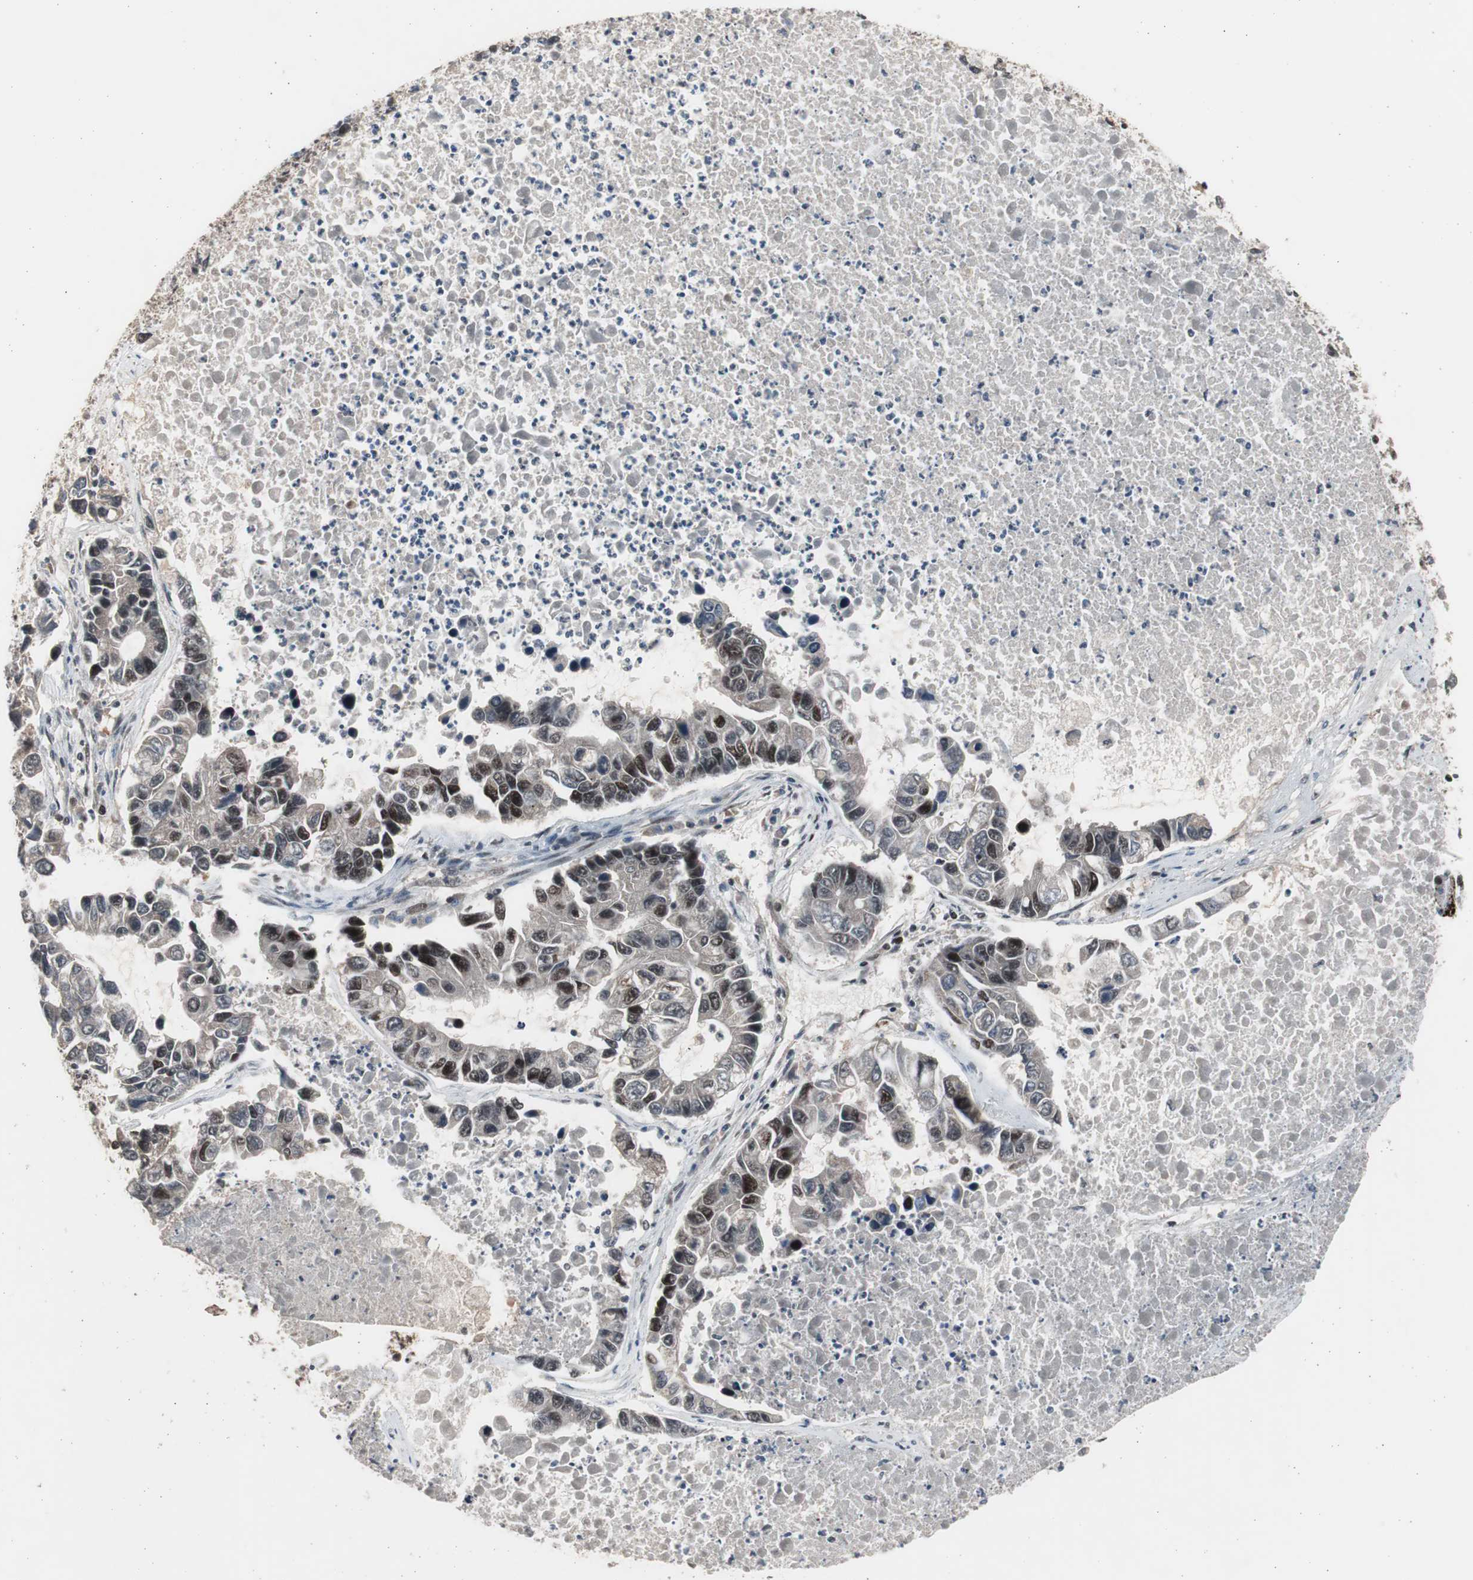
{"staining": {"intensity": "strong", "quantity": "25%-75%", "location": "nuclear"}, "tissue": "lung cancer", "cell_type": "Tumor cells", "image_type": "cancer", "snomed": [{"axis": "morphology", "description": "Adenocarcinoma, NOS"}, {"axis": "topography", "description": "Lung"}], "caption": "Immunohistochemistry (IHC) staining of lung adenocarcinoma, which demonstrates high levels of strong nuclear staining in approximately 25%-75% of tumor cells indicating strong nuclear protein expression. The staining was performed using DAB (brown) for protein detection and nuclei were counterstained in hematoxylin (blue).", "gene": "RPA1", "patient": {"sex": "female", "age": 51}}